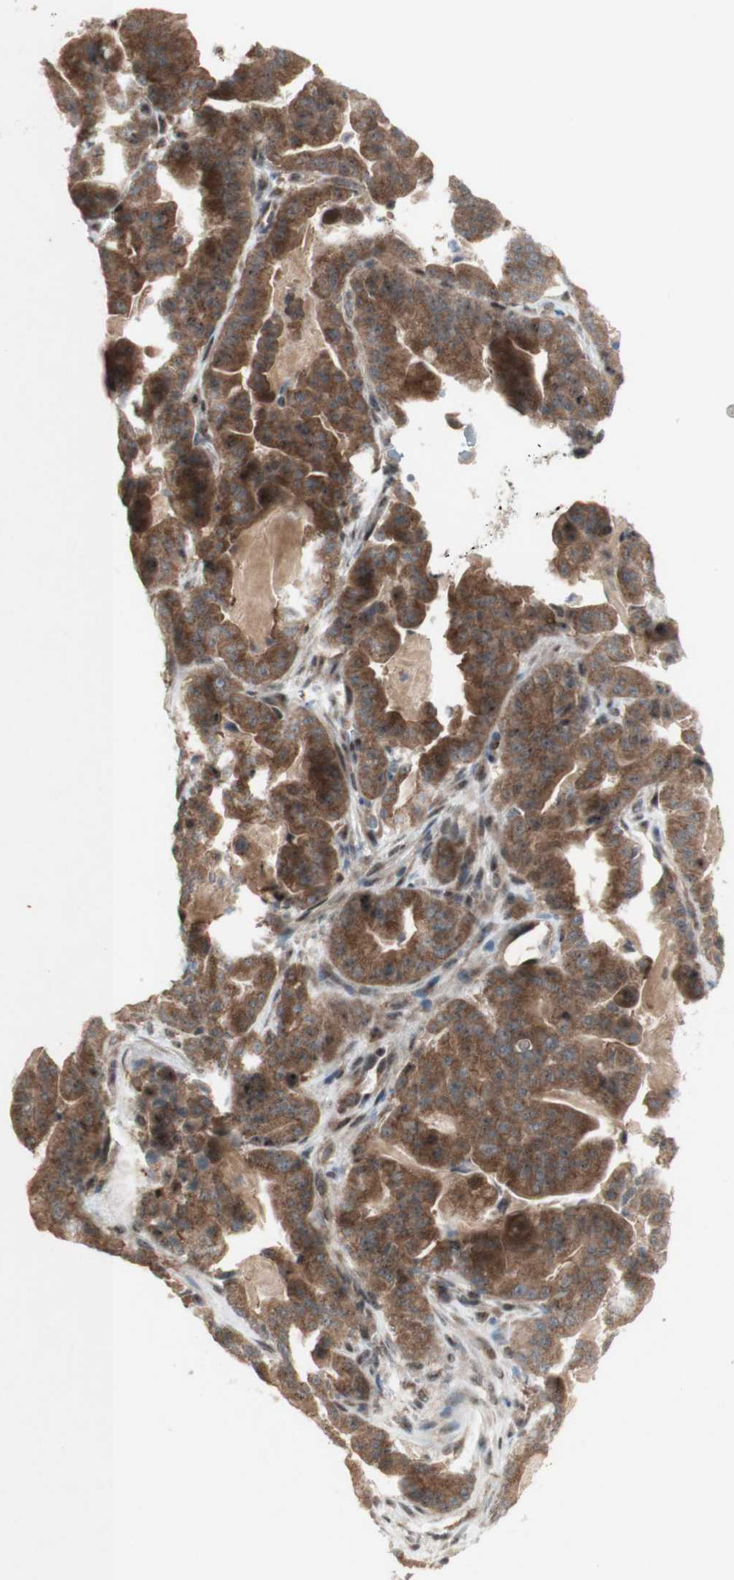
{"staining": {"intensity": "moderate", "quantity": ">75%", "location": "cytoplasmic/membranous"}, "tissue": "pancreatic cancer", "cell_type": "Tumor cells", "image_type": "cancer", "snomed": [{"axis": "morphology", "description": "Adenocarcinoma, NOS"}, {"axis": "topography", "description": "Pancreas"}], "caption": "A photomicrograph showing moderate cytoplasmic/membranous positivity in about >75% of tumor cells in pancreatic adenocarcinoma, as visualized by brown immunohistochemical staining.", "gene": "CYLD", "patient": {"sex": "male", "age": 63}}